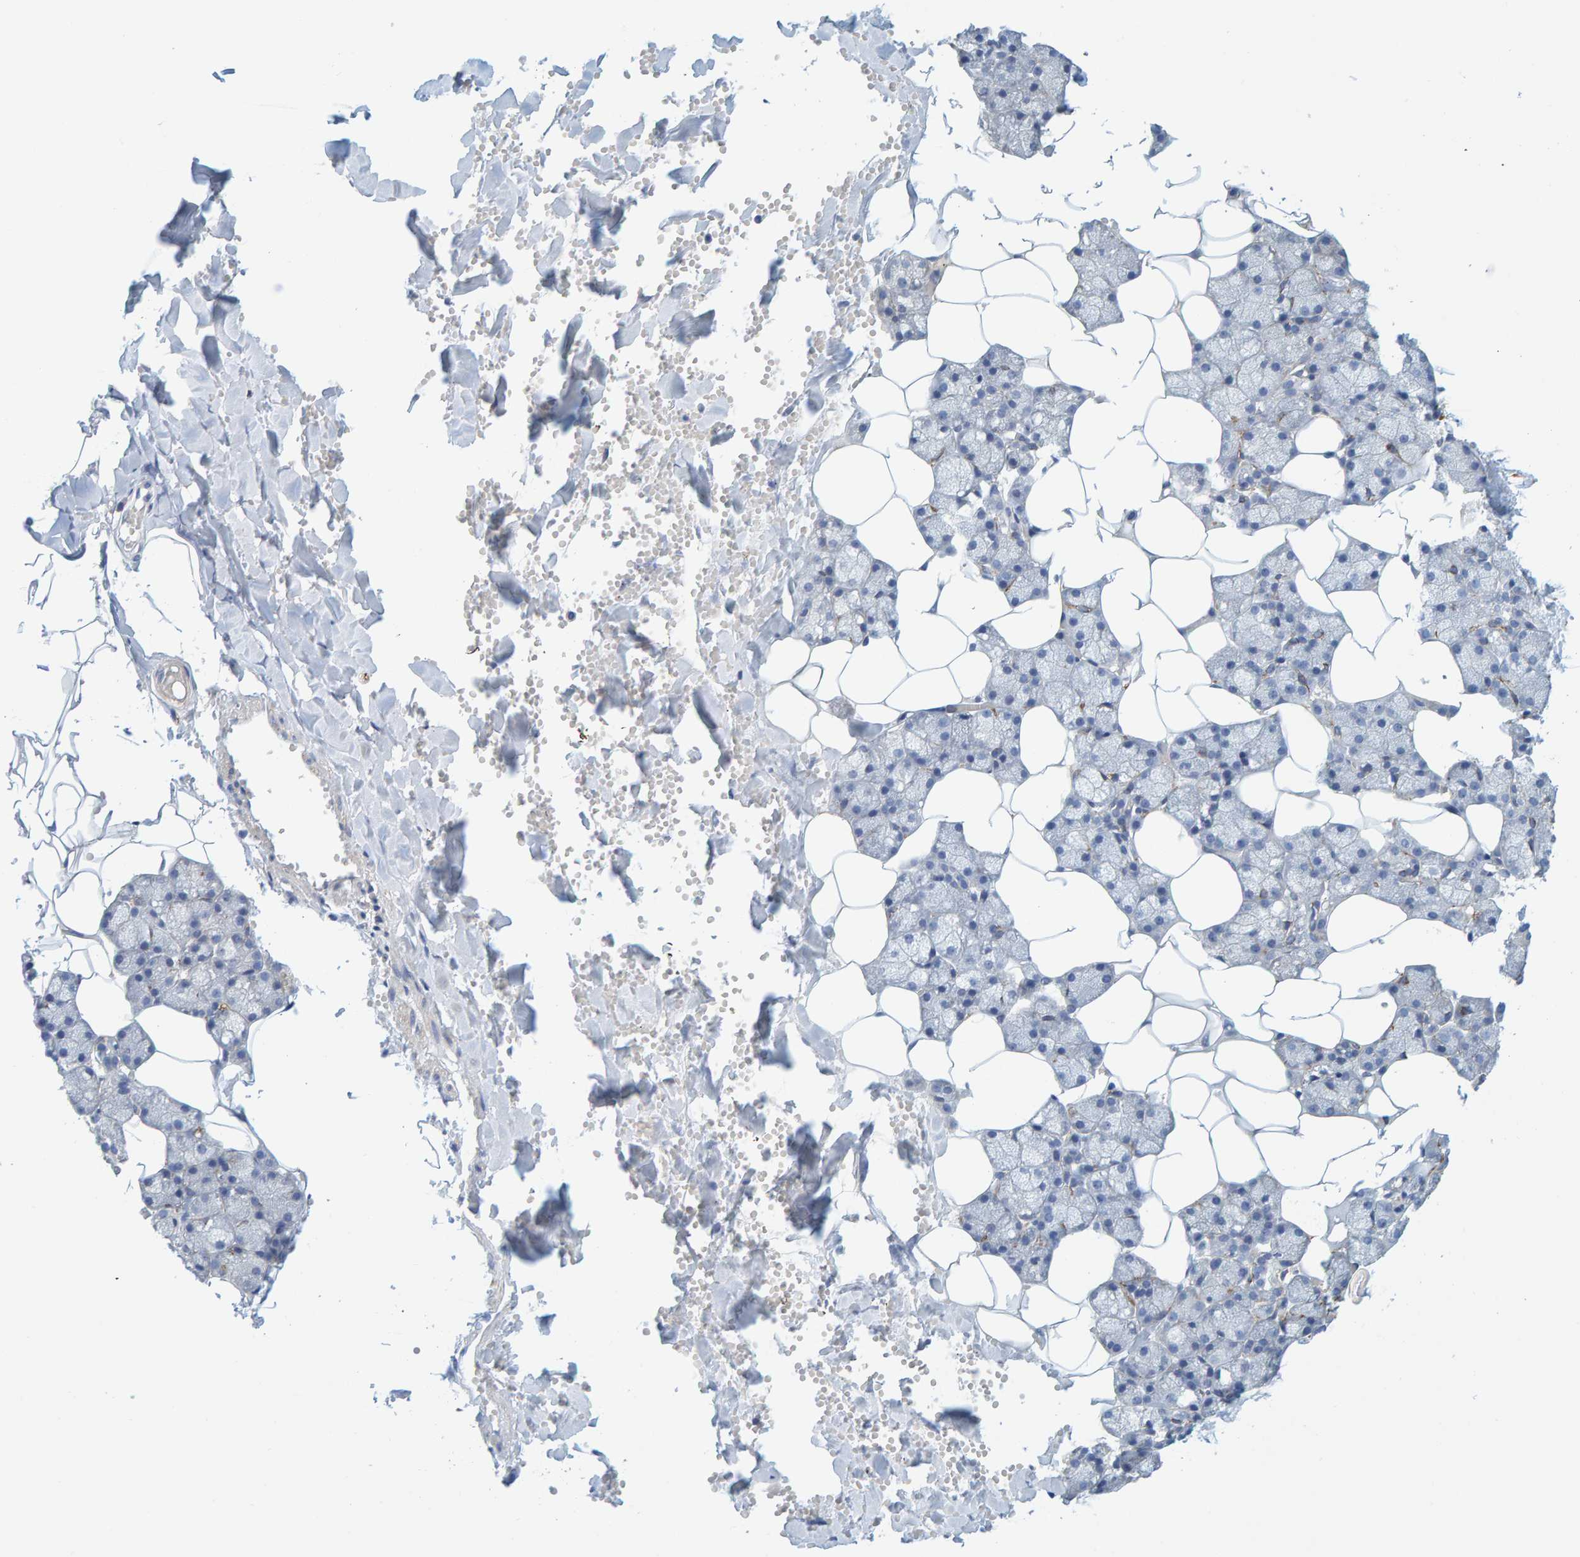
{"staining": {"intensity": "negative", "quantity": "none", "location": "none"}, "tissue": "salivary gland", "cell_type": "Glandular cells", "image_type": "normal", "snomed": [{"axis": "morphology", "description": "Normal tissue, NOS"}, {"axis": "topography", "description": "Salivary gland"}], "caption": "Immunohistochemical staining of benign human salivary gland displays no significant staining in glandular cells.", "gene": "MAP1B", "patient": {"sex": "male", "age": 62}}